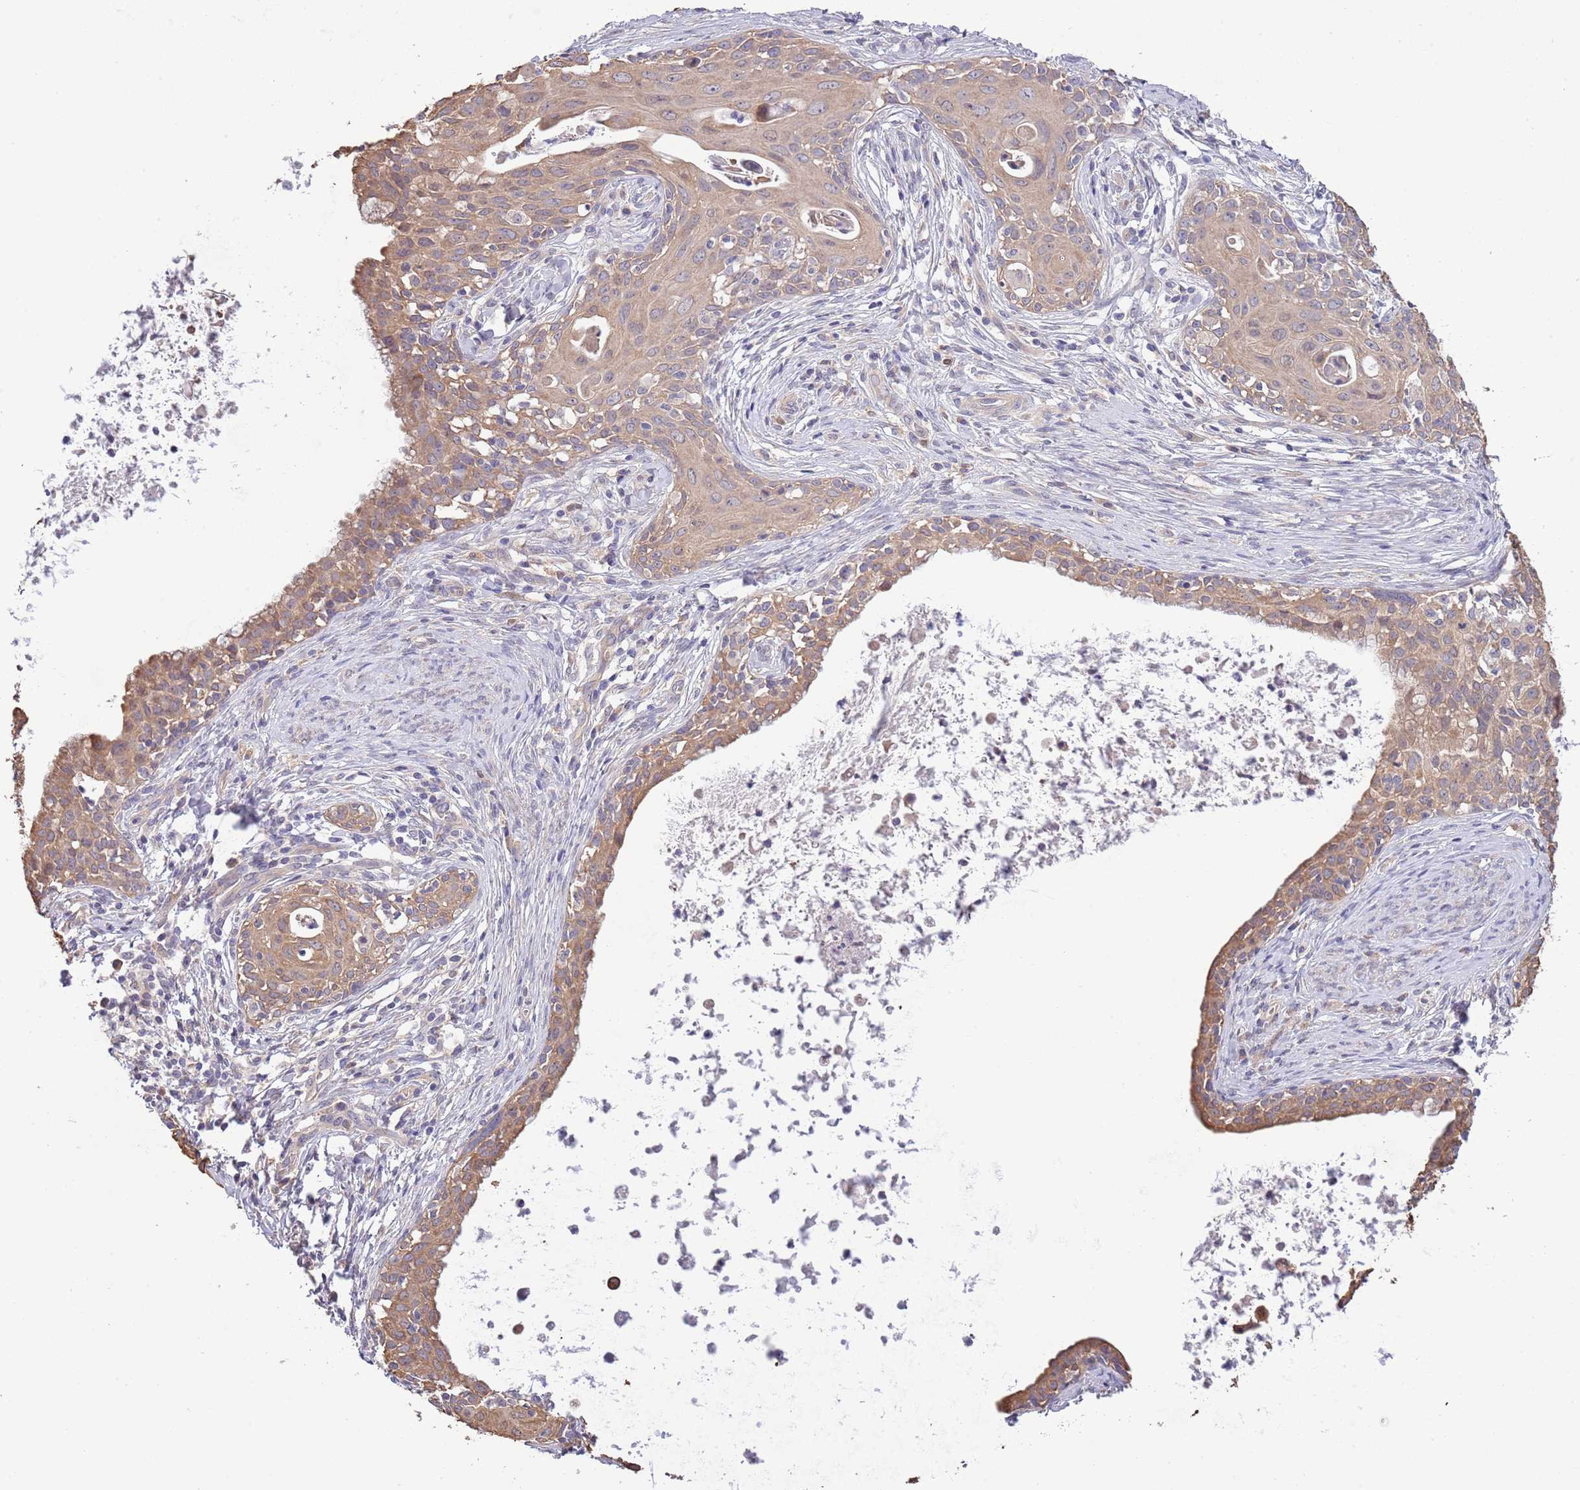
{"staining": {"intensity": "moderate", "quantity": ">75%", "location": "cytoplasmic/membranous"}, "tissue": "cervical cancer", "cell_type": "Tumor cells", "image_type": "cancer", "snomed": [{"axis": "morphology", "description": "Squamous cell carcinoma, NOS"}, {"axis": "topography", "description": "Cervix"}], "caption": "Approximately >75% of tumor cells in squamous cell carcinoma (cervical) exhibit moderate cytoplasmic/membranous protein positivity as visualized by brown immunohistochemical staining.", "gene": "LIPJ", "patient": {"sex": "female", "age": 52}}